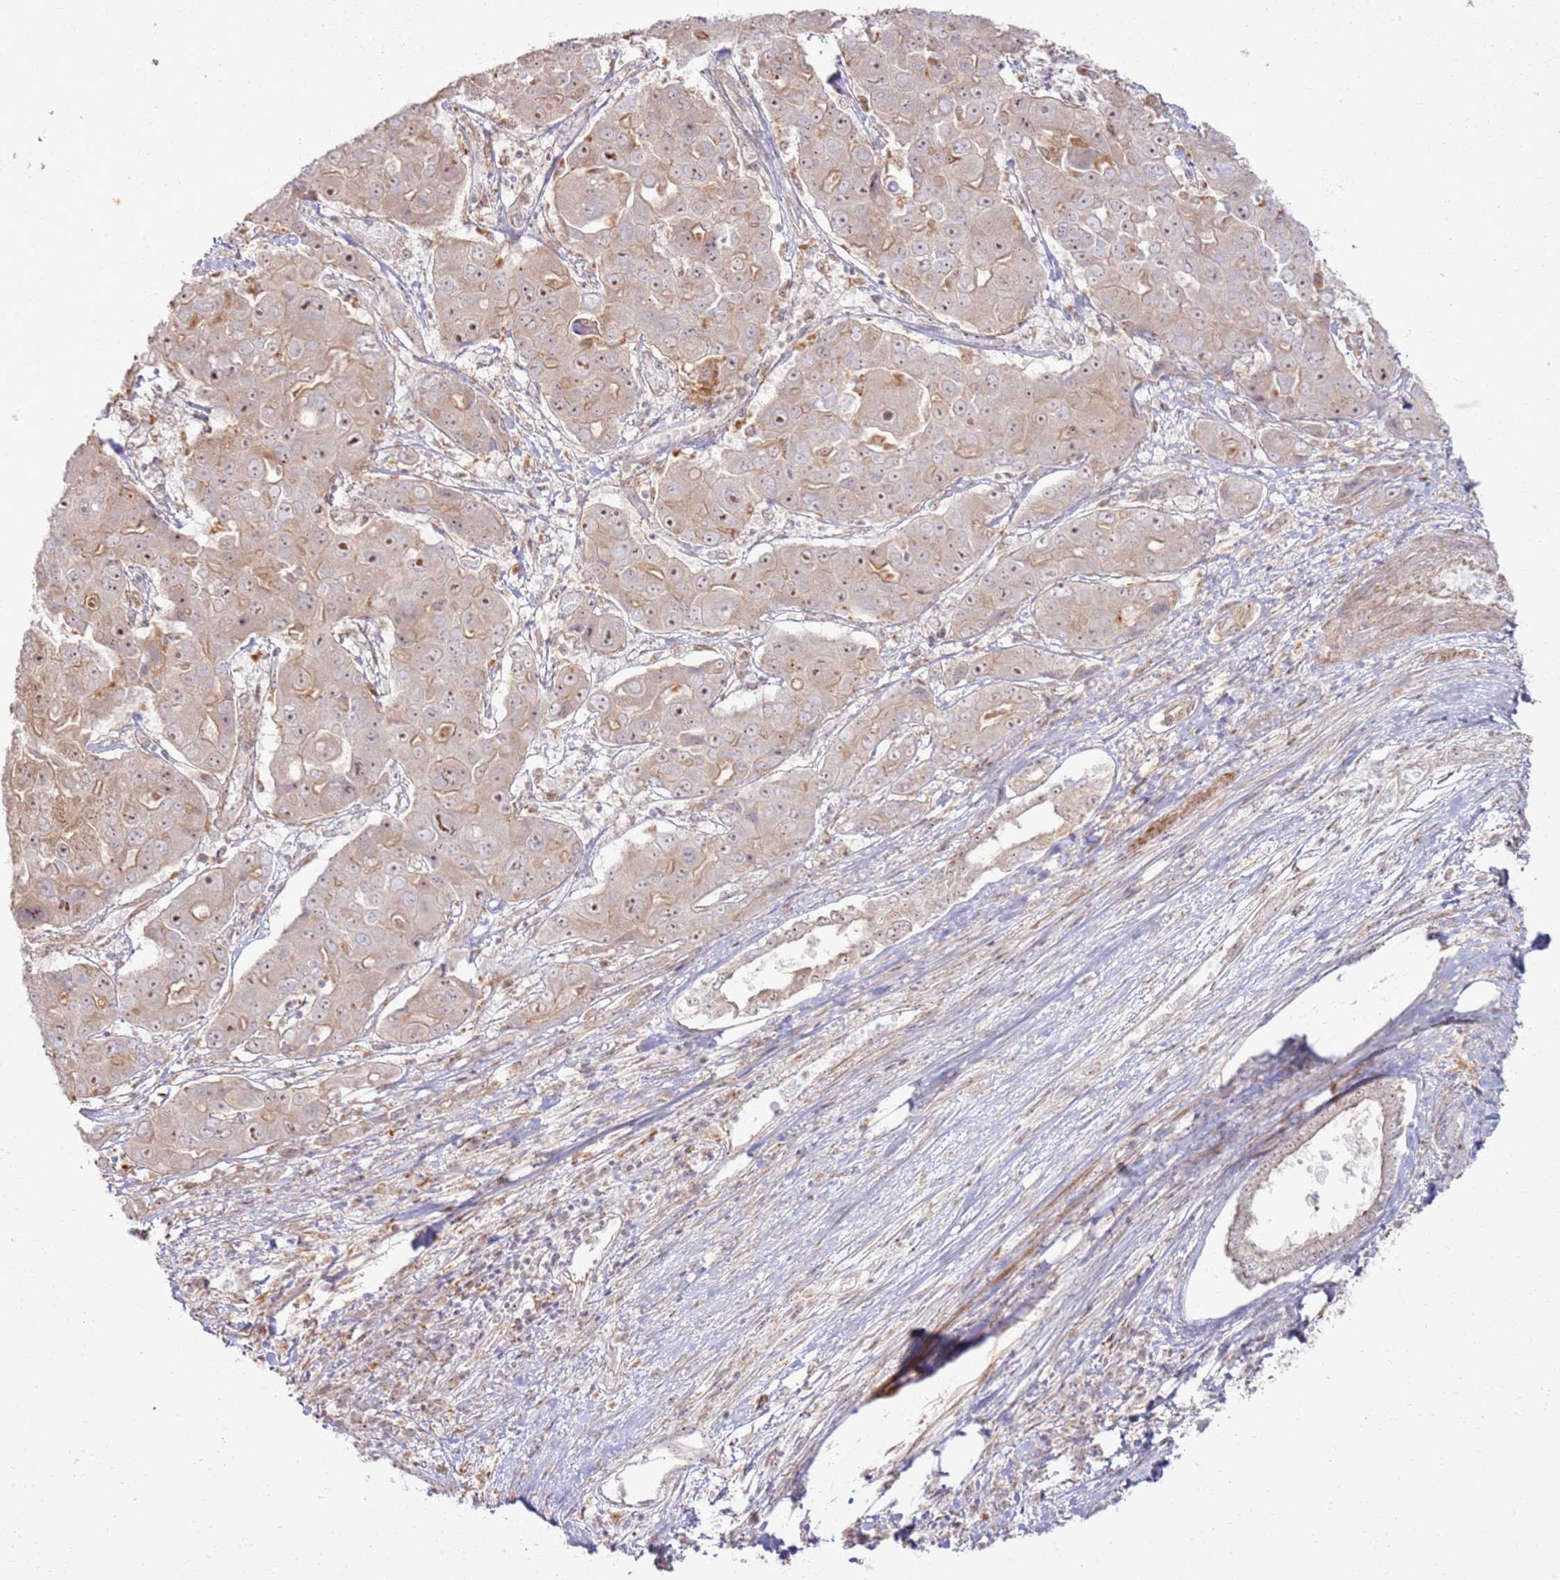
{"staining": {"intensity": "moderate", "quantity": "<25%", "location": "cytoplasmic/membranous,nuclear"}, "tissue": "liver cancer", "cell_type": "Tumor cells", "image_type": "cancer", "snomed": [{"axis": "morphology", "description": "Cholangiocarcinoma"}, {"axis": "topography", "description": "Liver"}], "caption": "About <25% of tumor cells in liver cancer reveal moderate cytoplasmic/membranous and nuclear protein expression as visualized by brown immunohistochemical staining.", "gene": "CNPY1", "patient": {"sex": "male", "age": 67}}